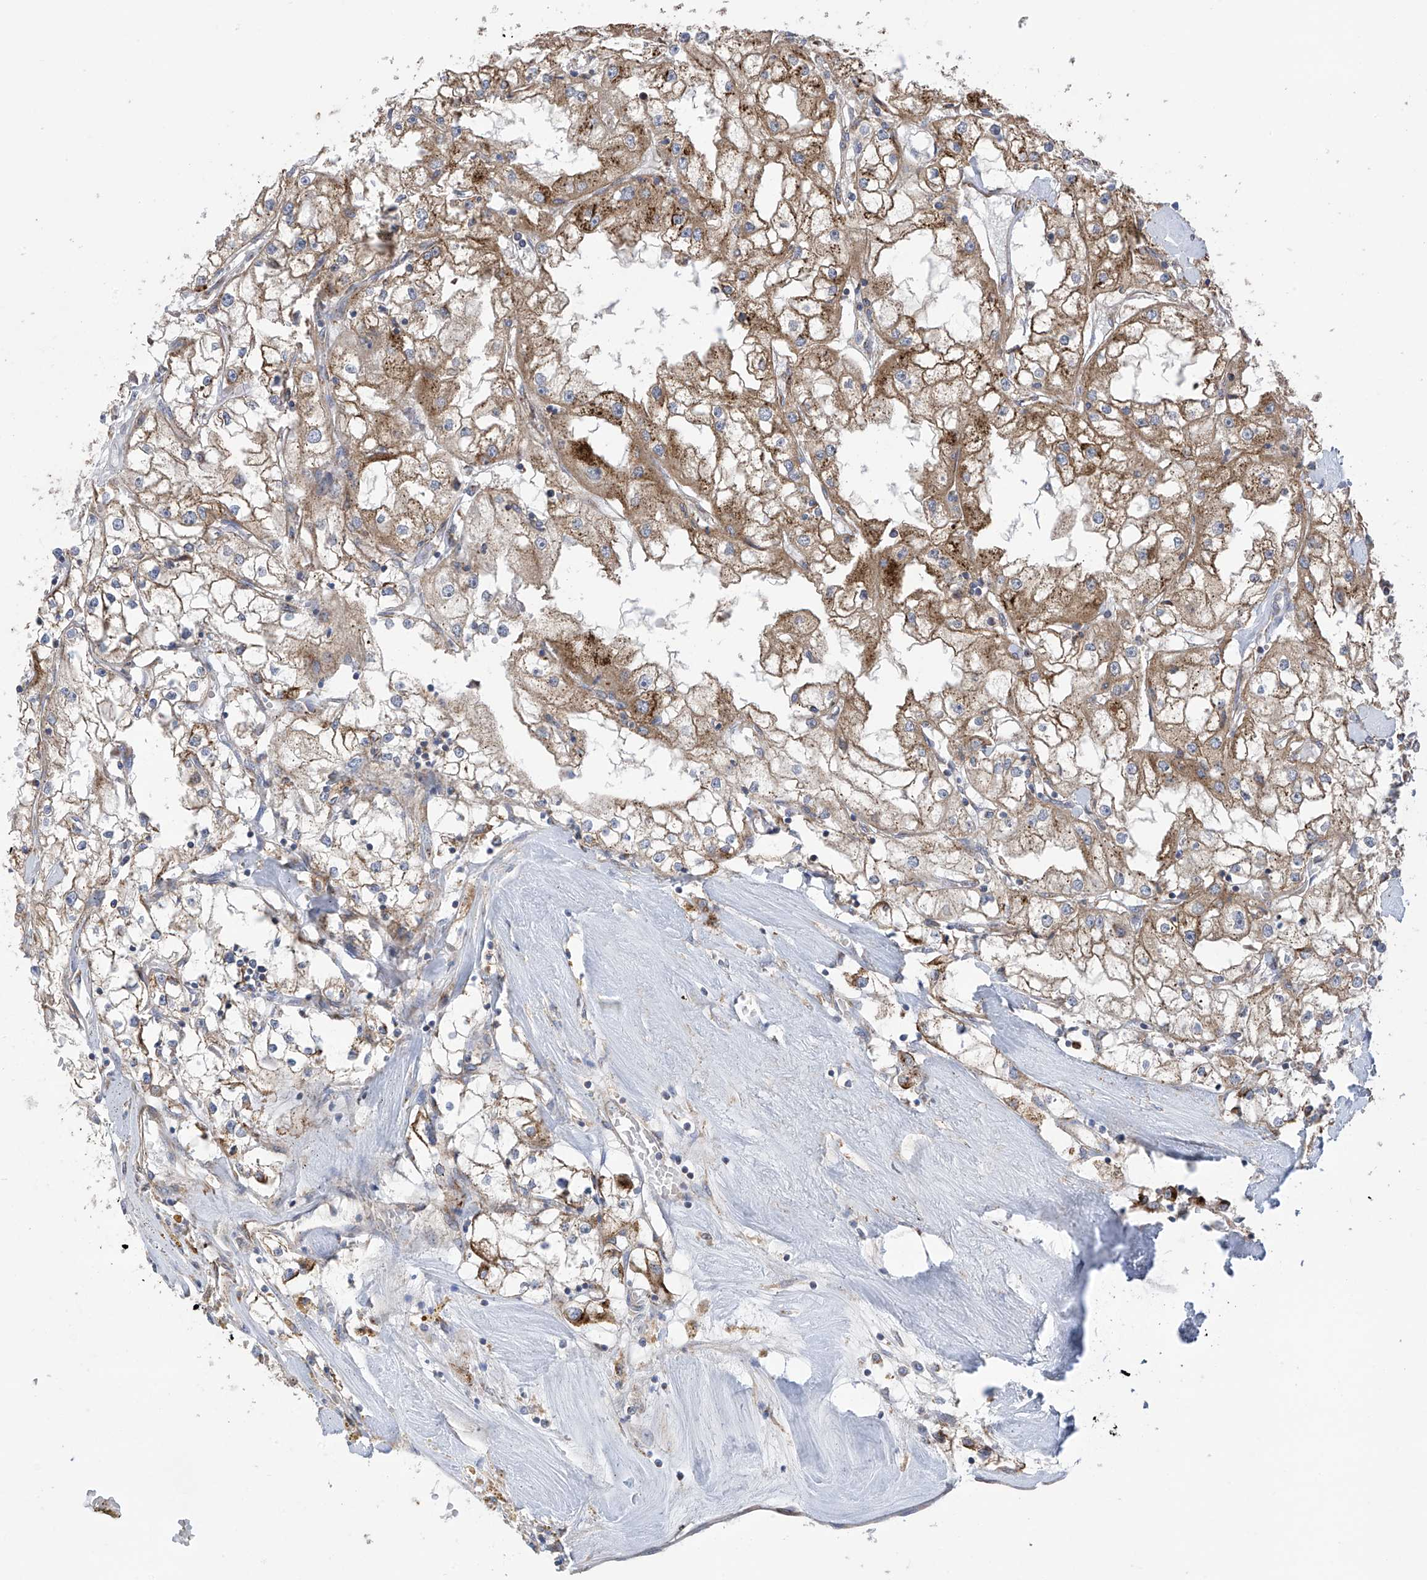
{"staining": {"intensity": "moderate", "quantity": "25%-75%", "location": "cytoplasmic/membranous"}, "tissue": "renal cancer", "cell_type": "Tumor cells", "image_type": "cancer", "snomed": [{"axis": "morphology", "description": "Adenocarcinoma, NOS"}, {"axis": "topography", "description": "Kidney"}], "caption": "Moderate cytoplasmic/membranous positivity for a protein is seen in approximately 25%-75% of tumor cells of adenocarcinoma (renal) using immunohistochemistry (IHC).", "gene": "ITM2B", "patient": {"sex": "male", "age": 56}}